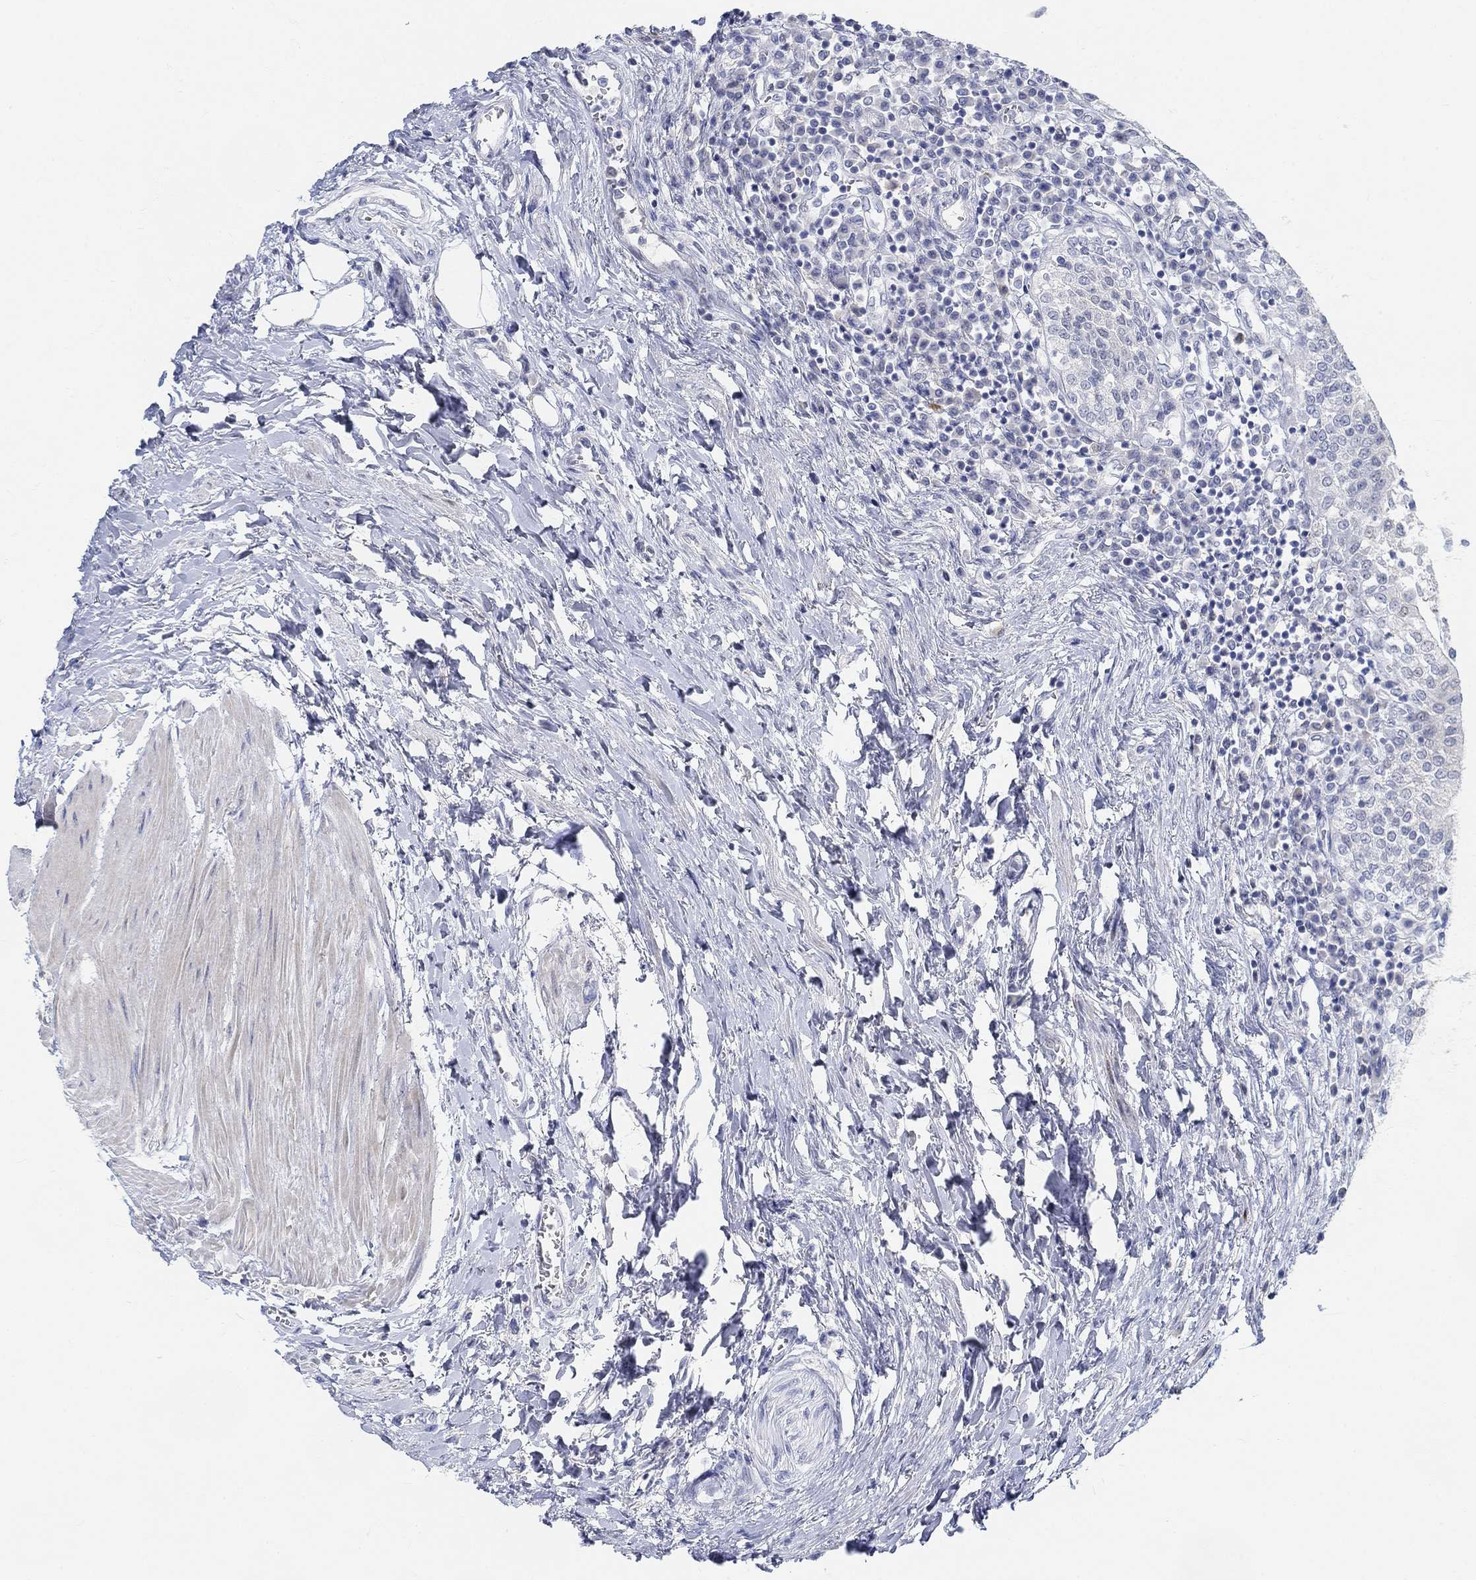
{"staining": {"intensity": "weak", "quantity": "<25%", "location": "cytoplasmic/membranous"}, "tissue": "urothelial cancer", "cell_type": "Tumor cells", "image_type": "cancer", "snomed": [{"axis": "morphology", "description": "Urothelial carcinoma, Low grade"}, {"axis": "topography", "description": "Urinary bladder"}], "caption": "The IHC image has no significant expression in tumor cells of urothelial cancer tissue. The staining was performed using DAB to visualize the protein expression in brown, while the nuclei were stained in blue with hematoxylin (Magnification: 20x).", "gene": "SNTG2", "patient": {"sex": "male", "age": 78}}